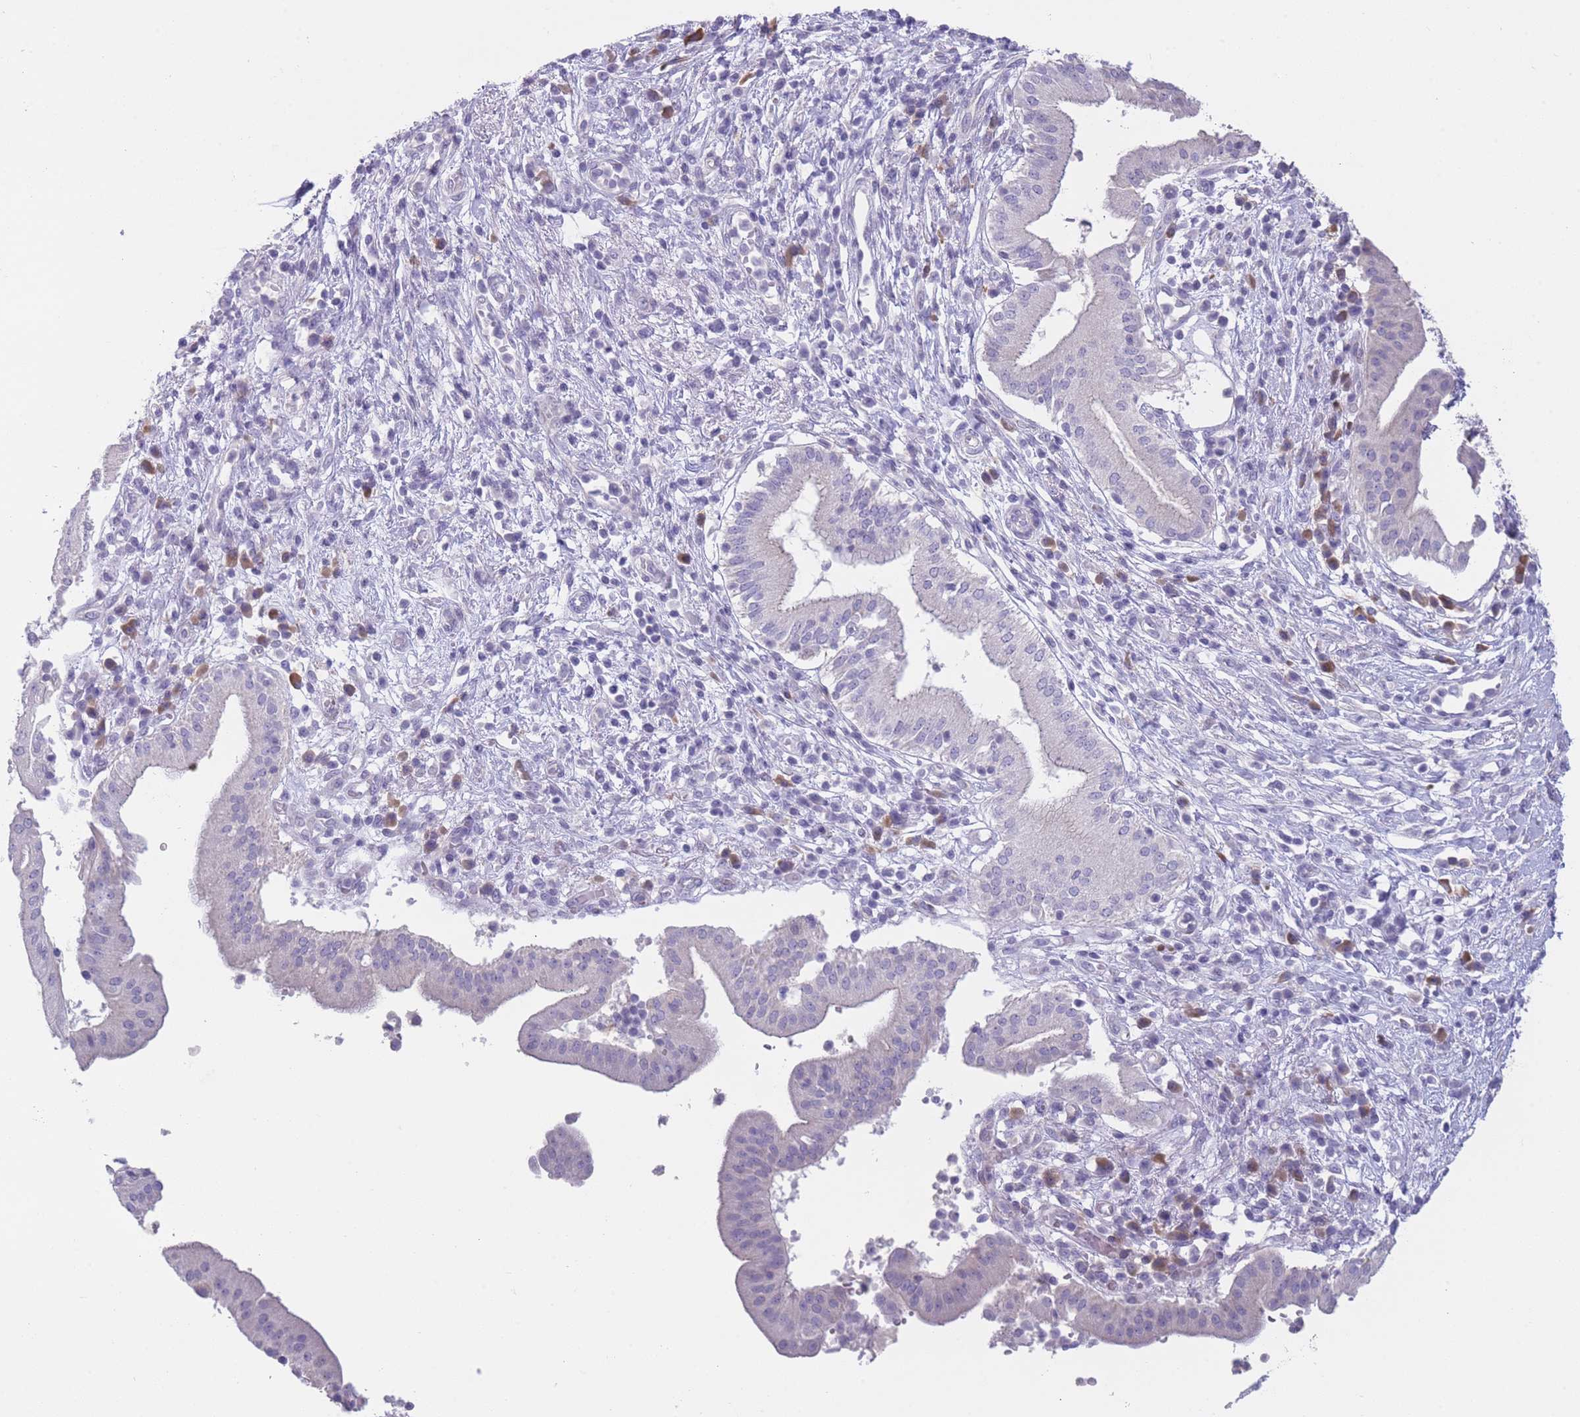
{"staining": {"intensity": "negative", "quantity": "none", "location": "none"}, "tissue": "pancreatic cancer", "cell_type": "Tumor cells", "image_type": "cancer", "snomed": [{"axis": "morphology", "description": "Adenocarcinoma, NOS"}, {"axis": "topography", "description": "Pancreas"}], "caption": "Tumor cells show no significant expression in pancreatic adenocarcinoma. (DAB immunohistochemistry (IHC), high magnification).", "gene": "DCANP1", "patient": {"sex": "male", "age": 68}}